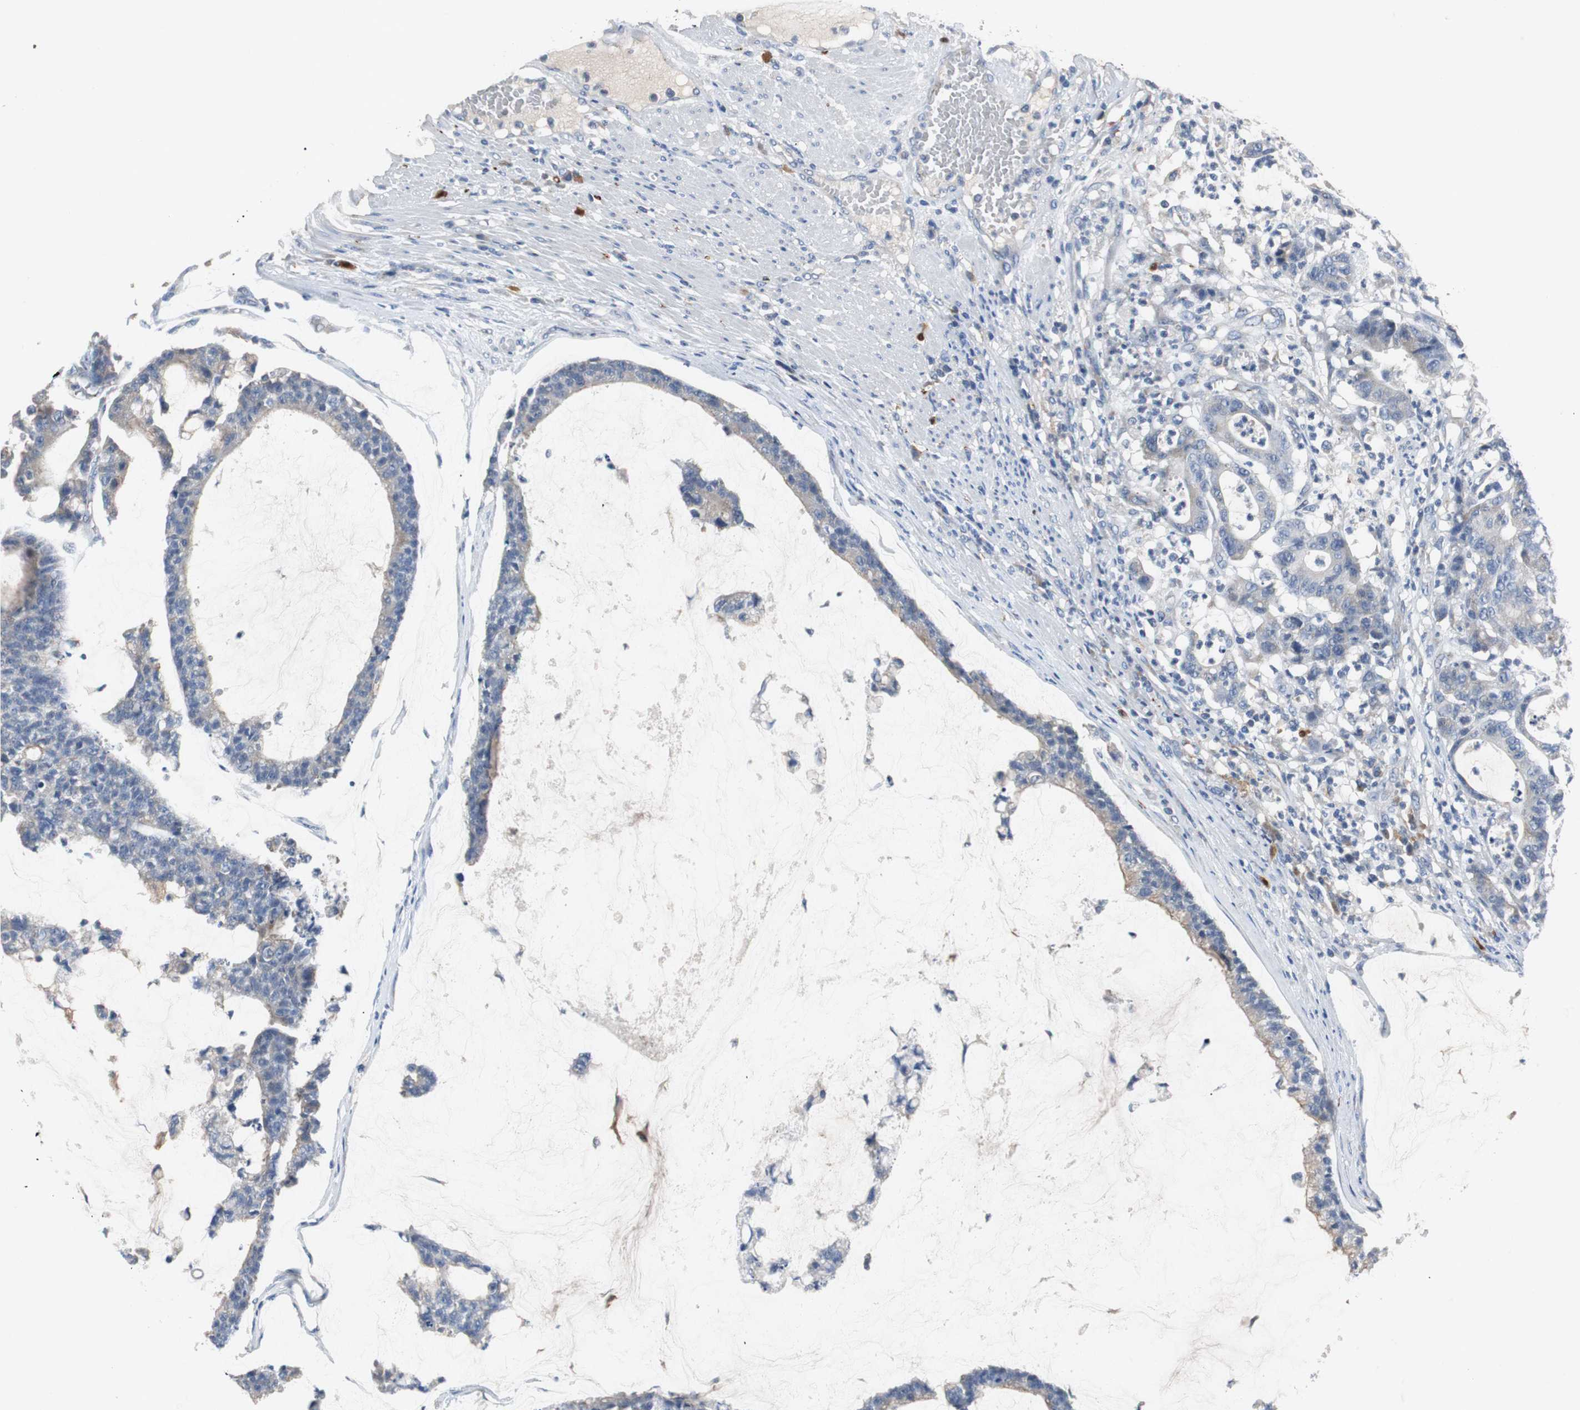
{"staining": {"intensity": "weak", "quantity": "25%-75%", "location": "cytoplasmic/membranous"}, "tissue": "colorectal cancer", "cell_type": "Tumor cells", "image_type": "cancer", "snomed": [{"axis": "morphology", "description": "Adenocarcinoma, NOS"}, {"axis": "topography", "description": "Colon"}], "caption": "This is a photomicrograph of immunohistochemistry (IHC) staining of colorectal cancer, which shows weak expression in the cytoplasmic/membranous of tumor cells.", "gene": "CALB2", "patient": {"sex": "female", "age": 84}}